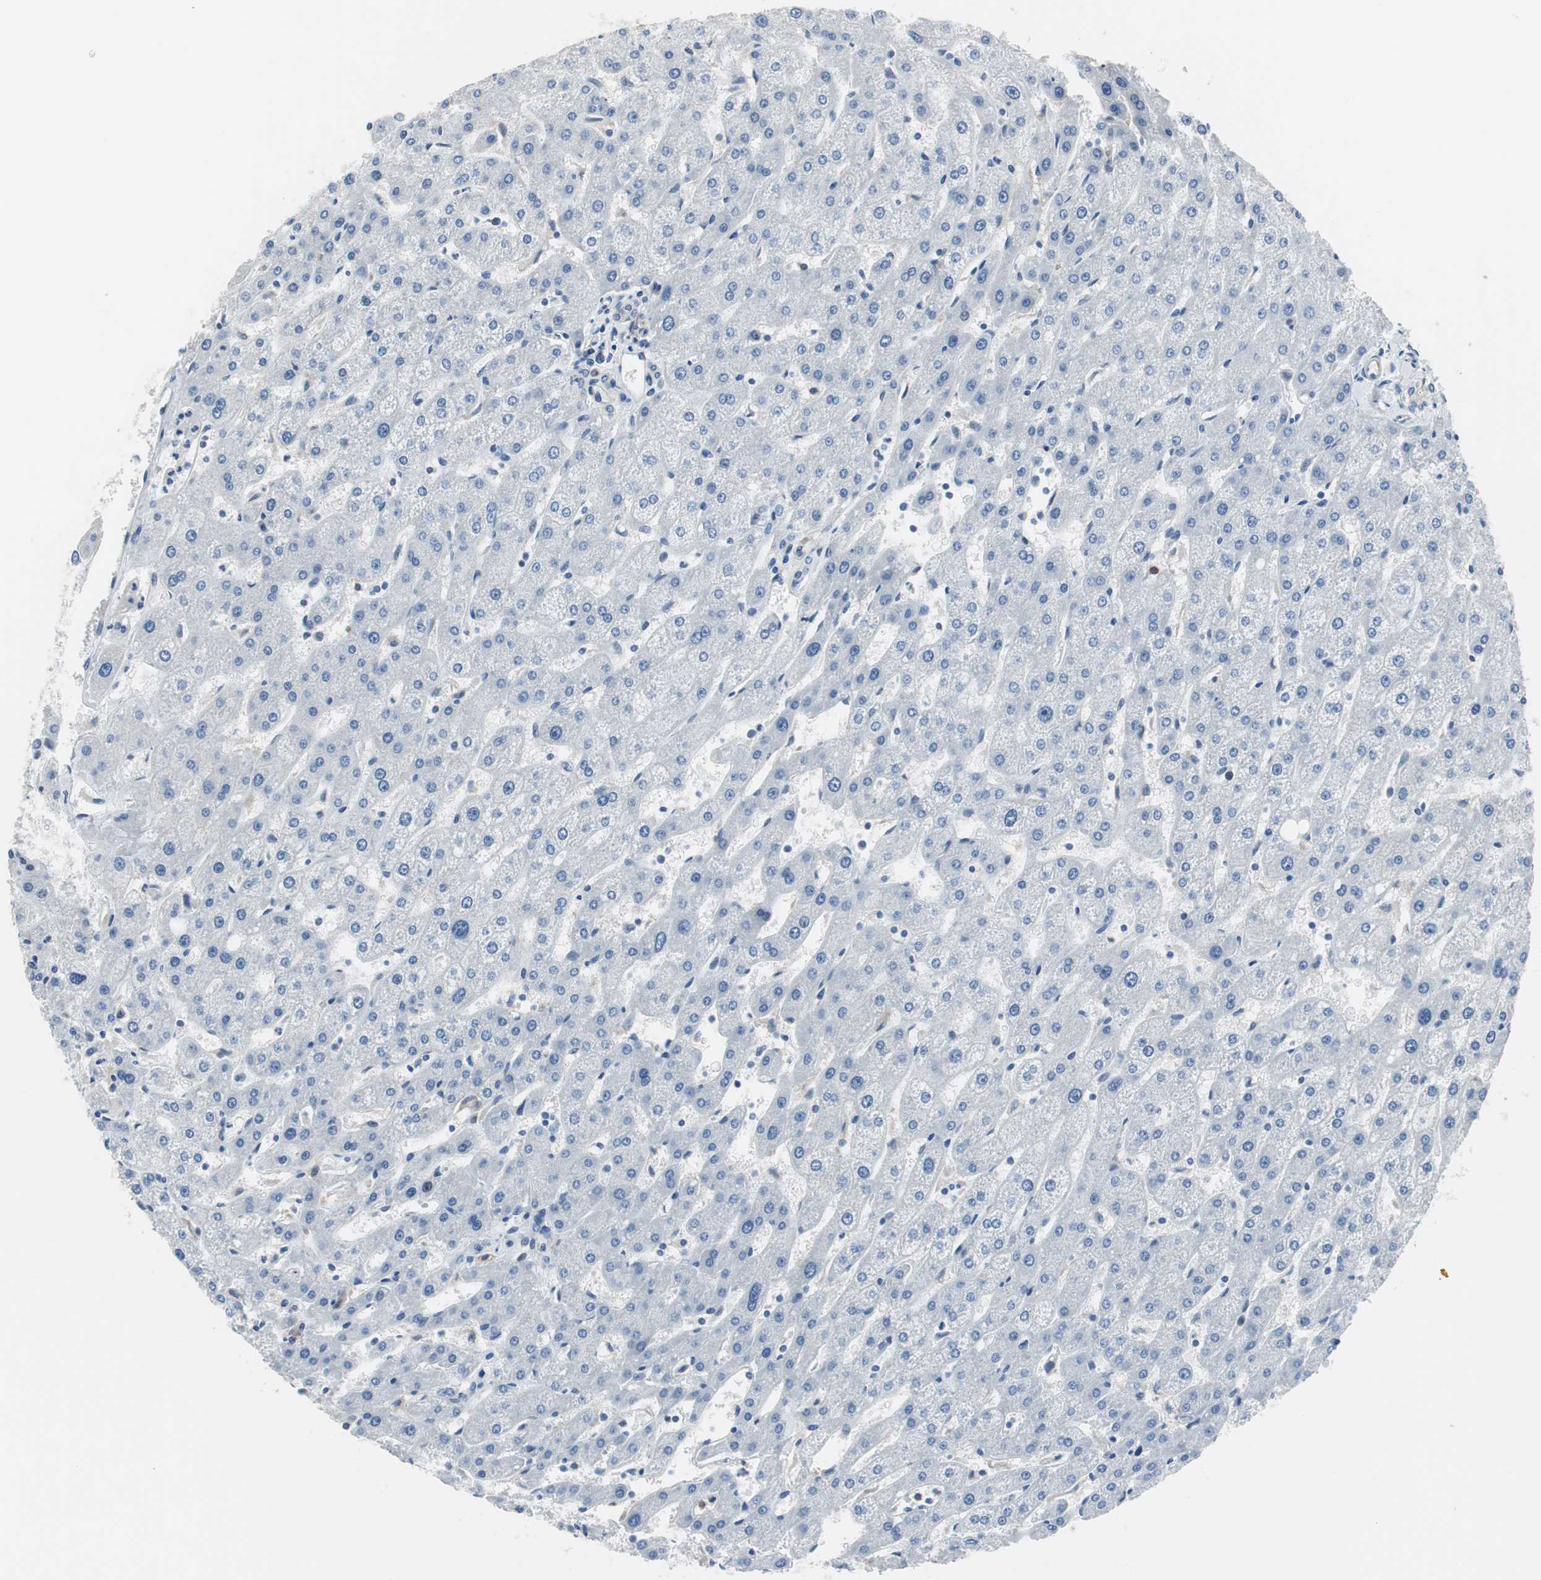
{"staining": {"intensity": "weak", "quantity": "25%-75%", "location": "cytoplasmic/membranous"}, "tissue": "liver", "cell_type": "Cholangiocytes", "image_type": "normal", "snomed": [{"axis": "morphology", "description": "Normal tissue, NOS"}, {"axis": "topography", "description": "Liver"}], "caption": "Human liver stained for a protein (brown) displays weak cytoplasmic/membranous positive expression in approximately 25%-75% of cholangiocytes.", "gene": "SWAP70", "patient": {"sex": "male", "age": 67}}